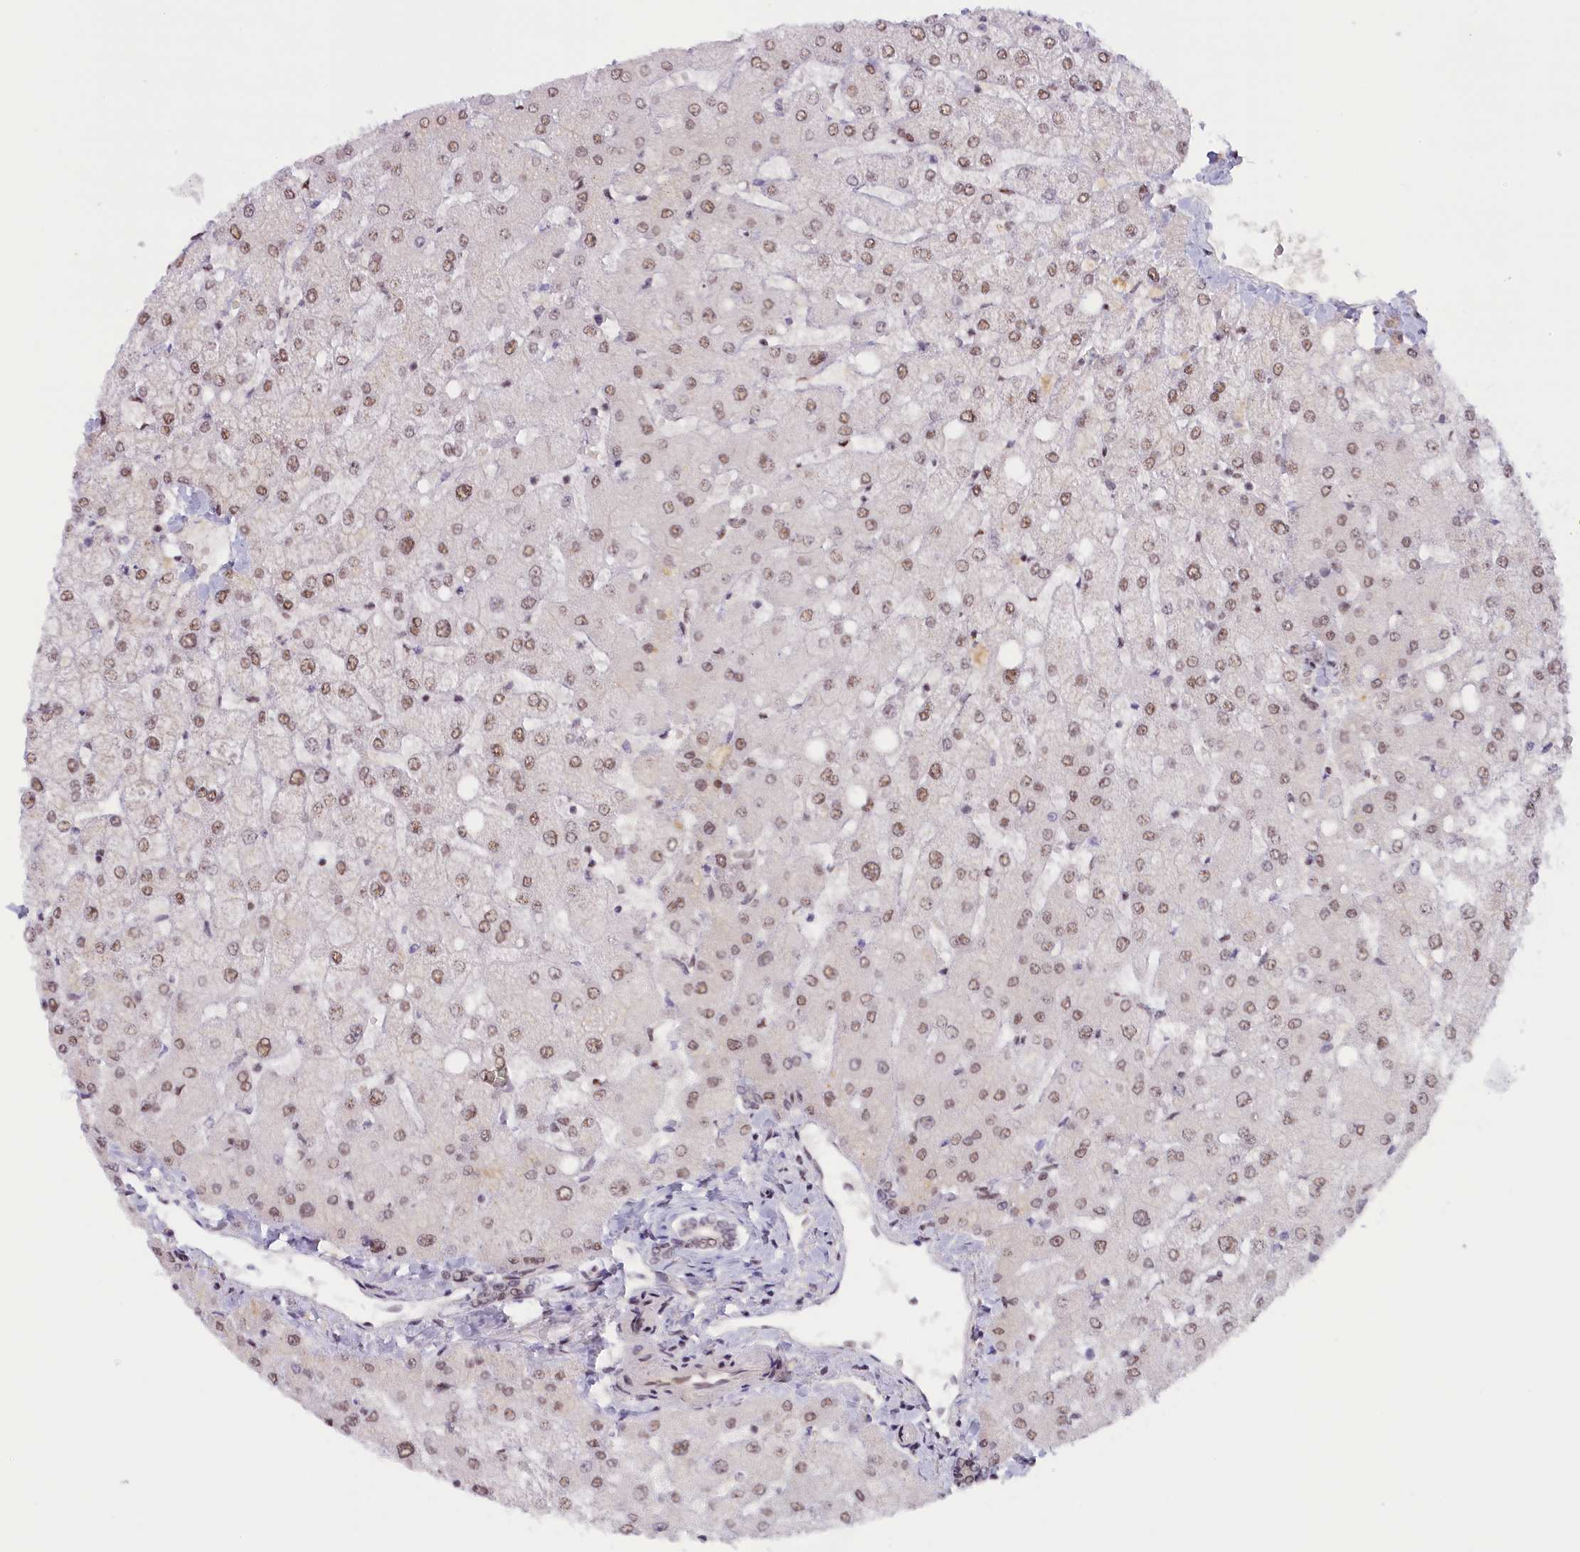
{"staining": {"intensity": "weak", "quantity": "25%-75%", "location": "nuclear"}, "tissue": "liver", "cell_type": "Cholangiocytes", "image_type": "normal", "snomed": [{"axis": "morphology", "description": "Normal tissue, NOS"}, {"axis": "topography", "description": "Liver"}], "caption": "IHC staining of unremarkable liver, which displays low levels of weak nuclear positivity in approximately 25%-75% of cholangiocytes indicating weak nuclear protein staining. The staining was performed using DAB (3,3'-diaminobenzidine) (brown) for protein detection and nuclei were counterstained in hematoxylin (blue).", "gene": "SEC31B", "patient": {"sex": "female", "age": 54}}